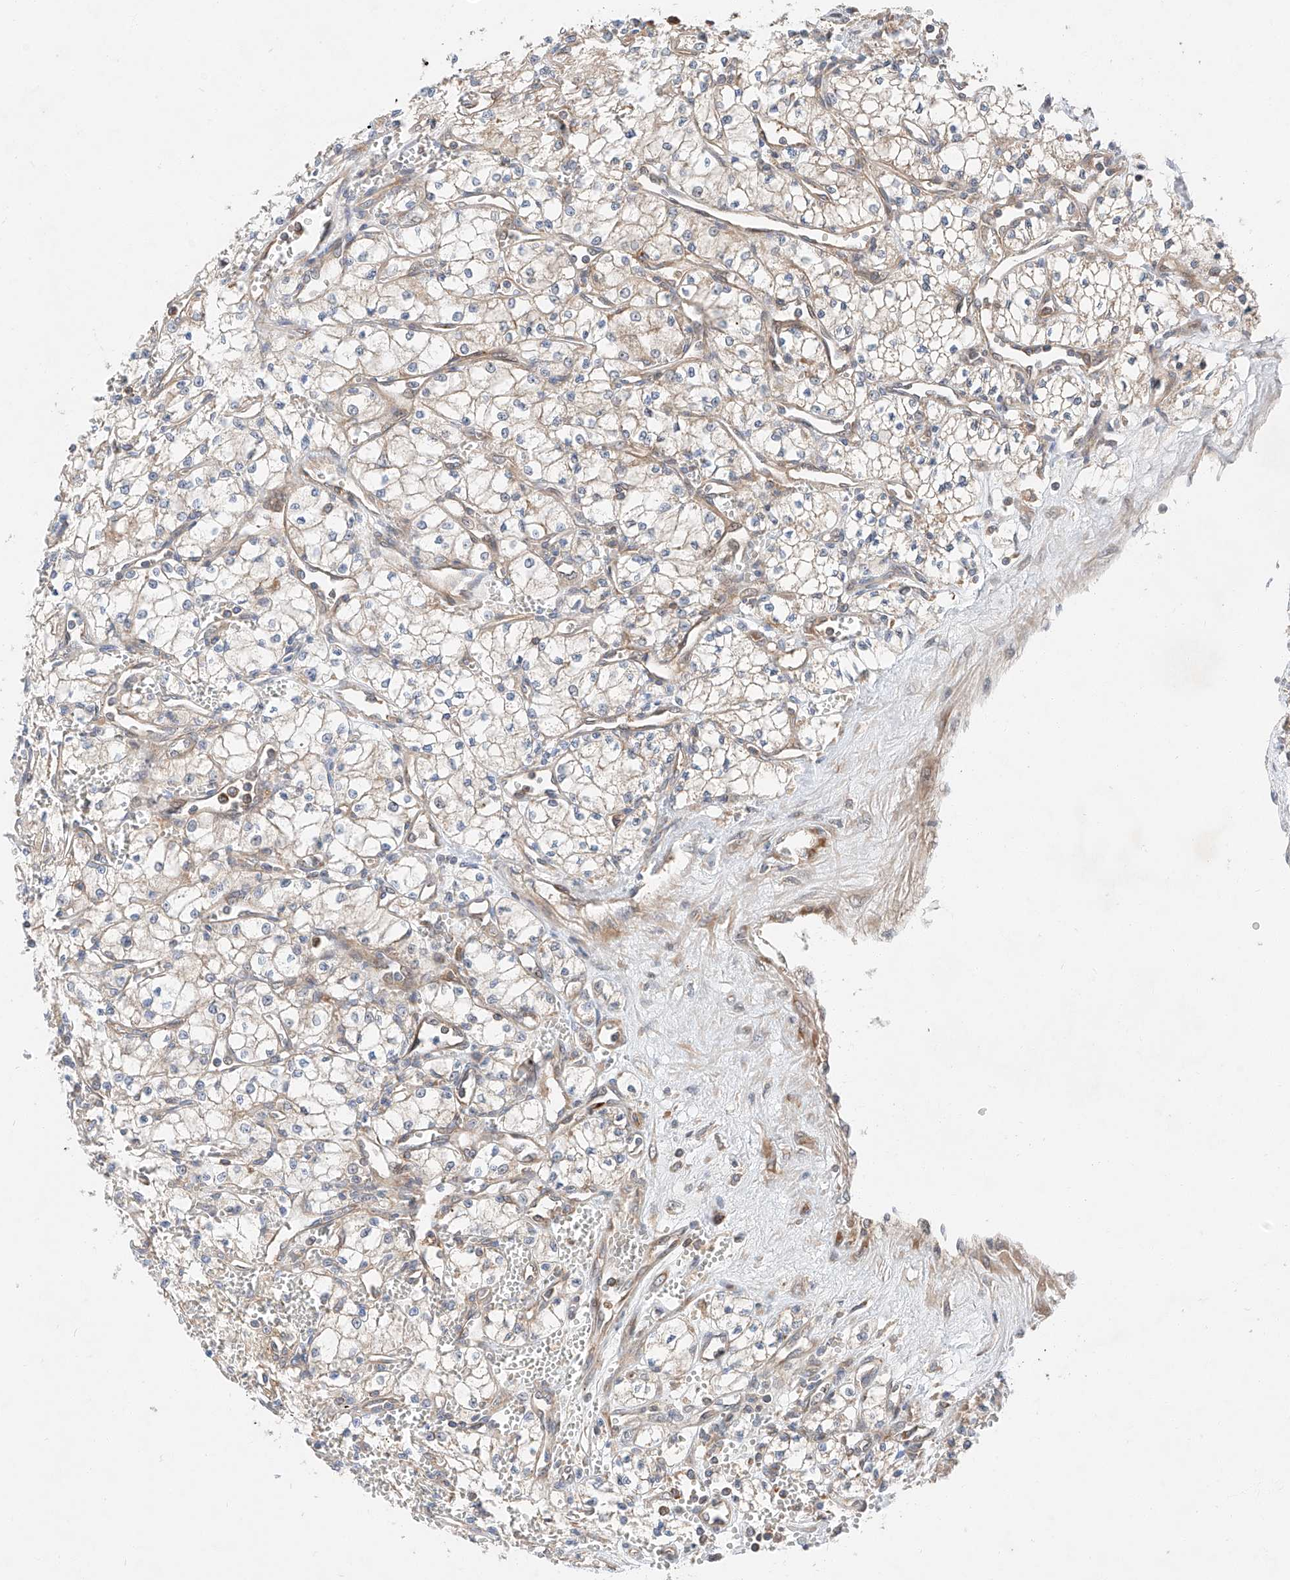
{"staining": {"intensity": "negative", "quantity": "none", "location": "none"}, "tissue": "renal cancer", "cell_type": "Tumor cells", "image_type": "cancer", "snomed": [{"axis": "morphology", "description": "Adenocarcinoma, NOS"}, {"axis": "topography", "description": "Kidney"}], "caption": "Adenocarcinoma (renal) was stained to show a protein in brown. There is no significant staining in tumor cells.", "gene": "RUSC1", "patient": {"sex": "male", "age": 59}}